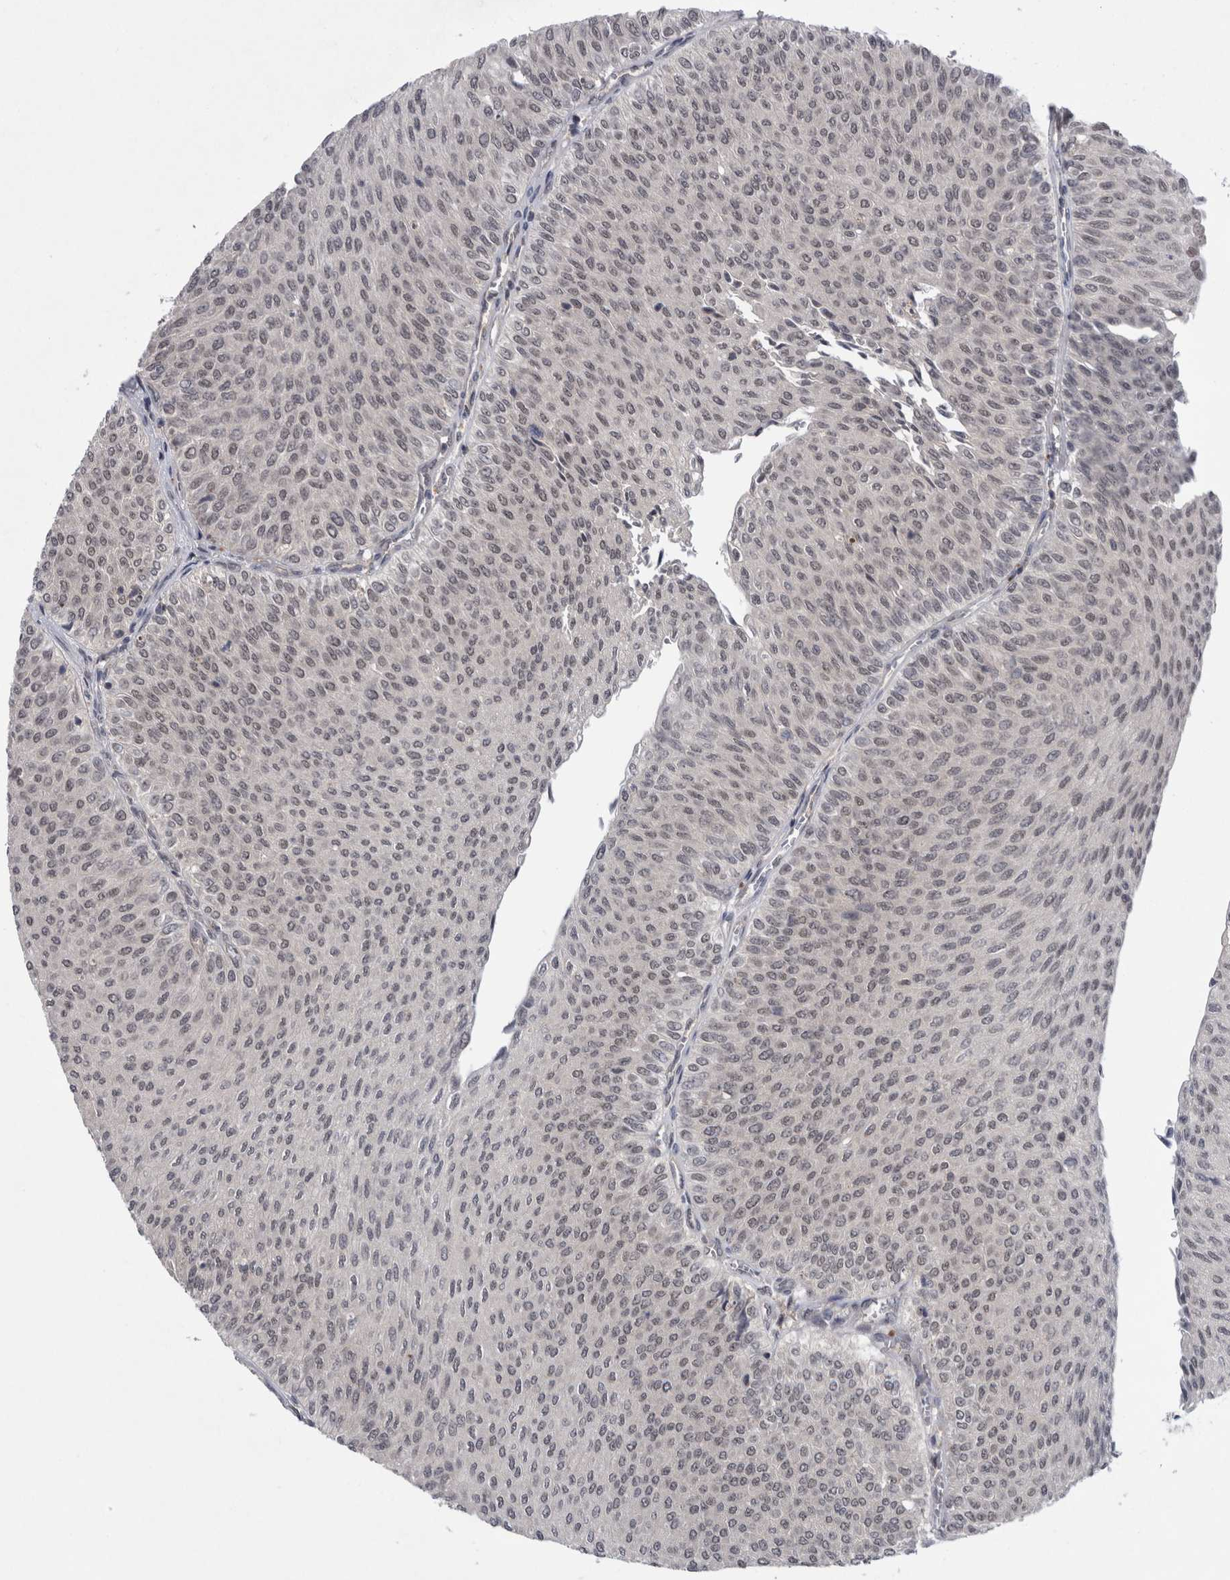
{"staining": {"intensity": "weak", "quantity": ">75%", "location": "nuclear"}, "tissue": "urothelial cancer", "cell_type": "Tumor cells", "image_type": "cancer", "snomed": [{"axis": "morphology", "description": "Urothelial carcinoma, Low grade"}, {"axis": "topography", "description": "Urinary bladder"}], "caption": "A brown stain highlights weak nuclear expression of a protein in urothelial carcinoma (low-grade) tumor cells.", "gene": "PSMB2", "patient": {"sex": "male", "age": 78}}